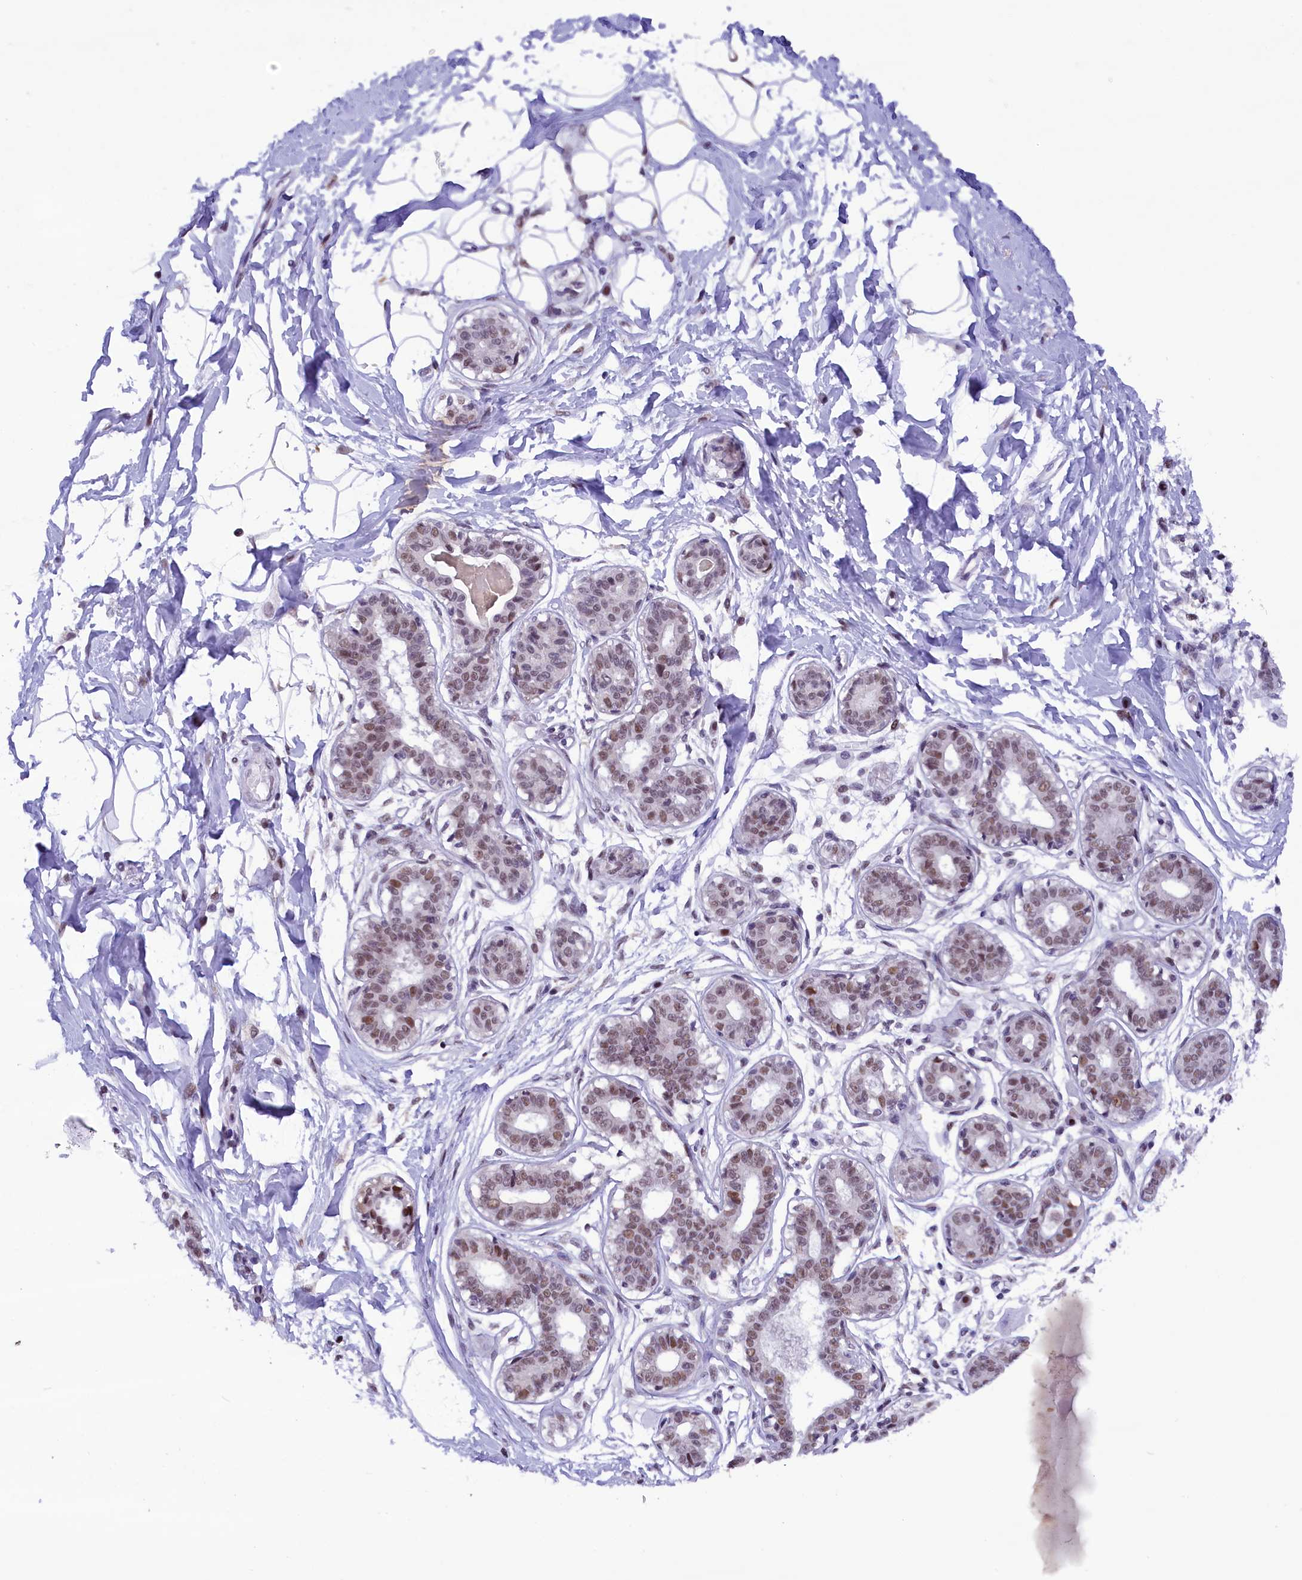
{"staining": {"intensity": "moderate", "quantity": "25%-75%", "location": "cytoplasmic/membranous"}, "tissue": "breast", "cell_type": "Adipocytes", "image_type": "normal", "snomed": [{"axis": "morphology", "description": "Normal tissue, NOS"}, {"axis": "topography", "description": "Breast"}], "caption": "Brown immunohistochemical staining in benign breast demonstrates moderate cytoplasmic/membranous staining in approximately 25%-75% of adipocytes.", "gene": "CDYL2", "patient": {"sex": "female", "age": 45}}